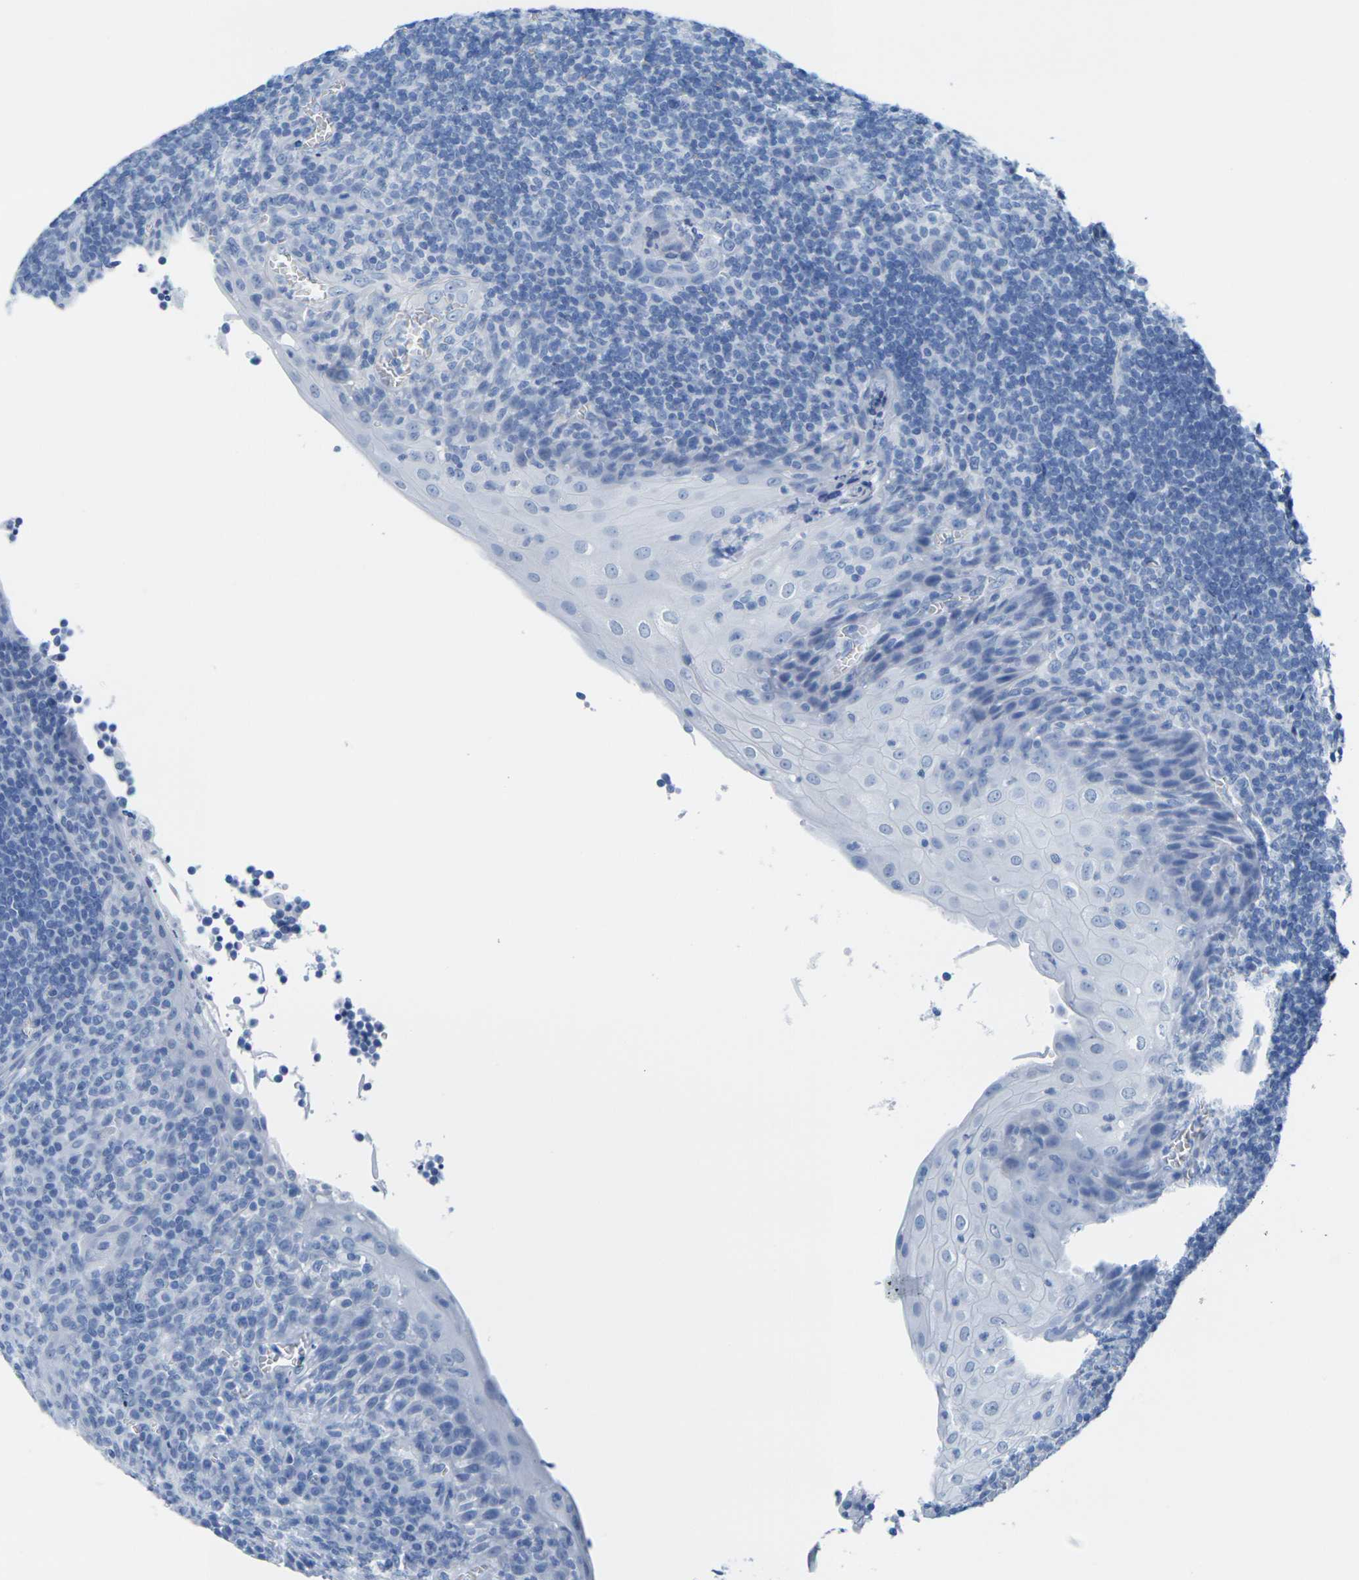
{"staining": {"intensity": "negative", "quantity": "none", "location": "none"}, "tissue": "tonsil", "cell_type": "Germinal center cells", "image_type": "normal", "snomed": [{"axis": "morphology", "description": "Normal tissue, NOS"}, {"axis": "topography", "description": "Tonsil"}], "caption": "High magnification brightfield microscopy of unremarkable tonsil stained with DAB (3,3'-diaminobenzidine) (brown) and counterstained with hematoxylin (blue): germinal center cells show no significant expression. (DAB (3,3'-diaminobenzidine) IHC with hematoxylin counter stain).", "gene": "CNN1", "patient": {"sex": "male", "age": 37}}